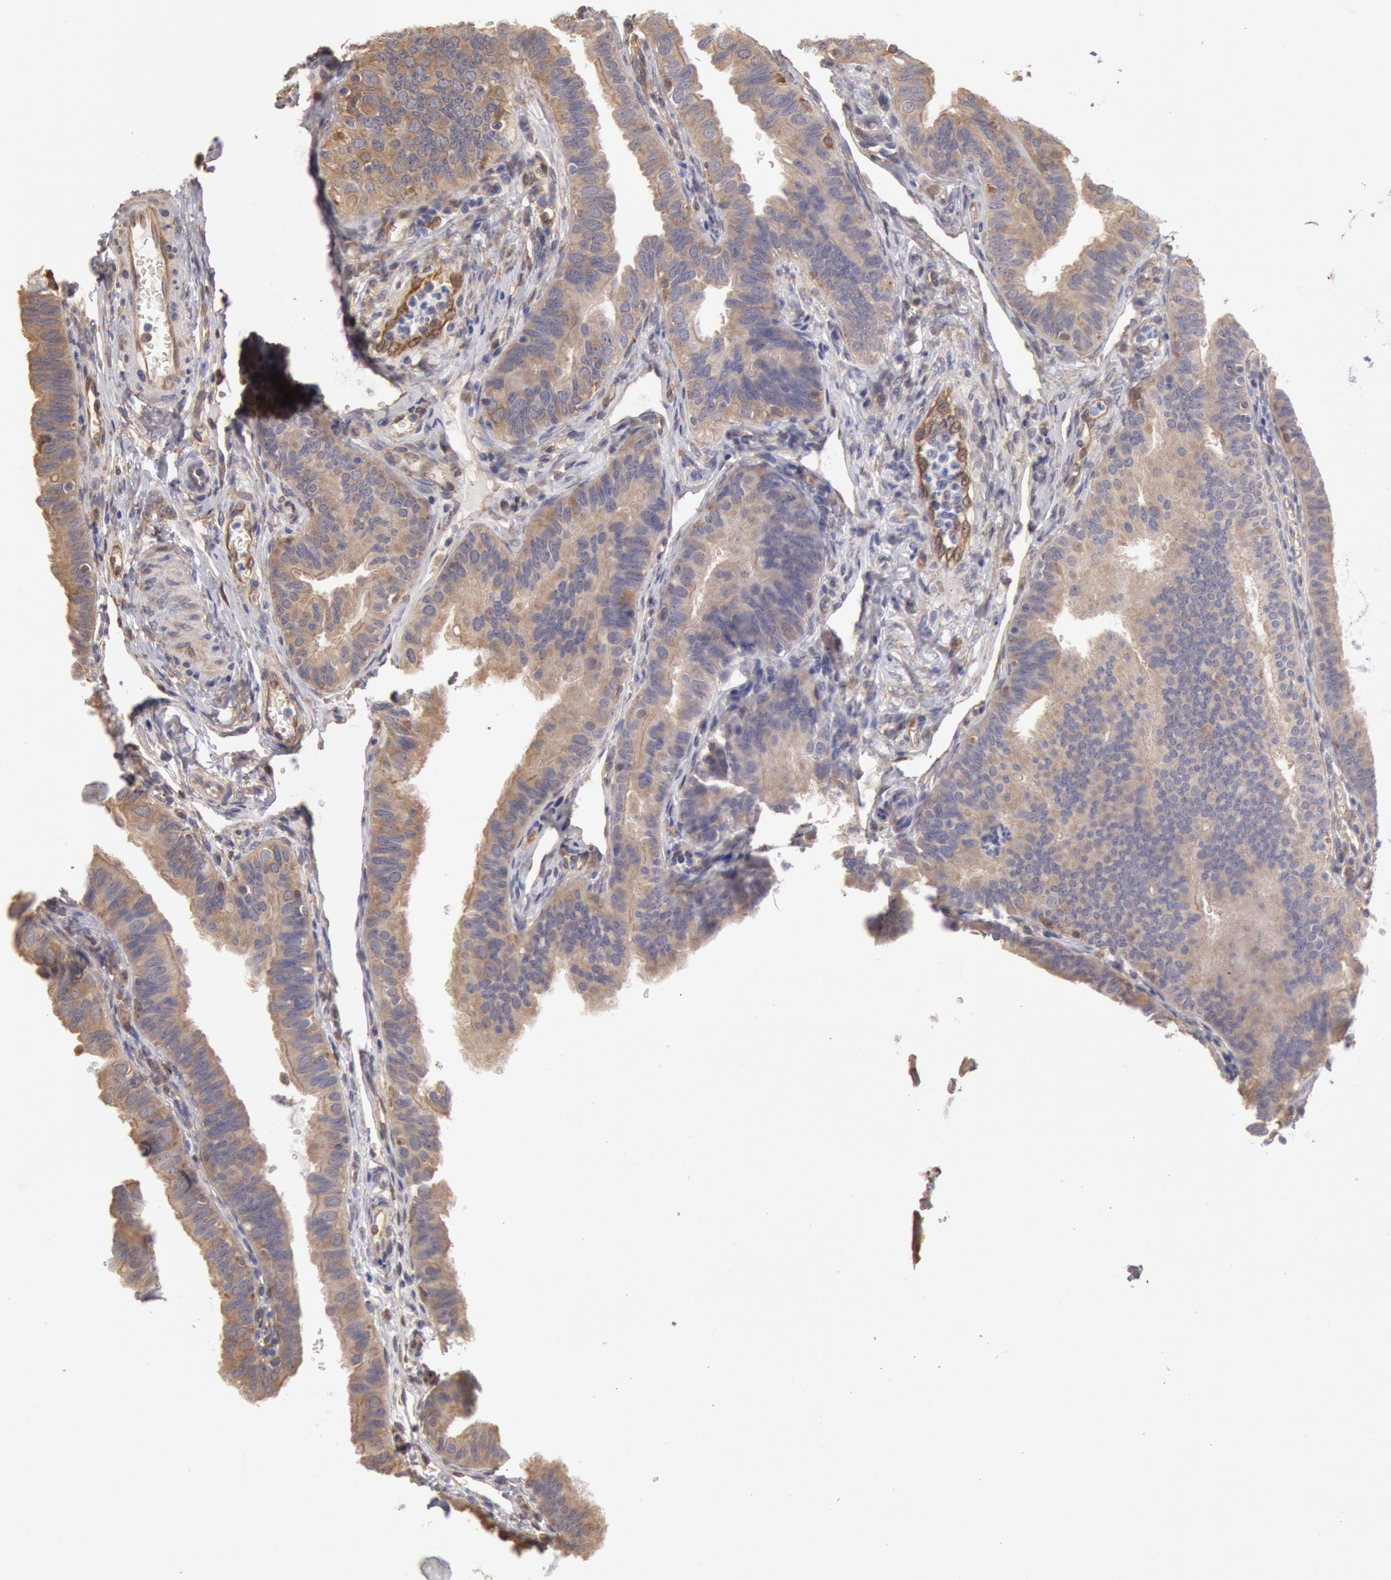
{"staining": {"intensity": "weak", "quantity": ">75%", "location": "cytoplasmic/membranous"}, "tissue": "fallopian tube", "cell_type": "Glandular cells", "image_type": "normal", "snomed": [{"axis": "morphology", "description": "Normal tissue, NOS"}, {"axis": "topography", "description": "Fallopian tube"}, {"axis": "topography", "description": "Ovary"}], "caption": "Immunohistochemistry (IHC) image of unremarkable human fallopian tube stained for a protein (brown), which reveals low levels of weak cytoplasmic/membranous staining in about >75% of glandular cells.", "gene": "CCDC50", "patient": {"sex": "female", "age": 51}}